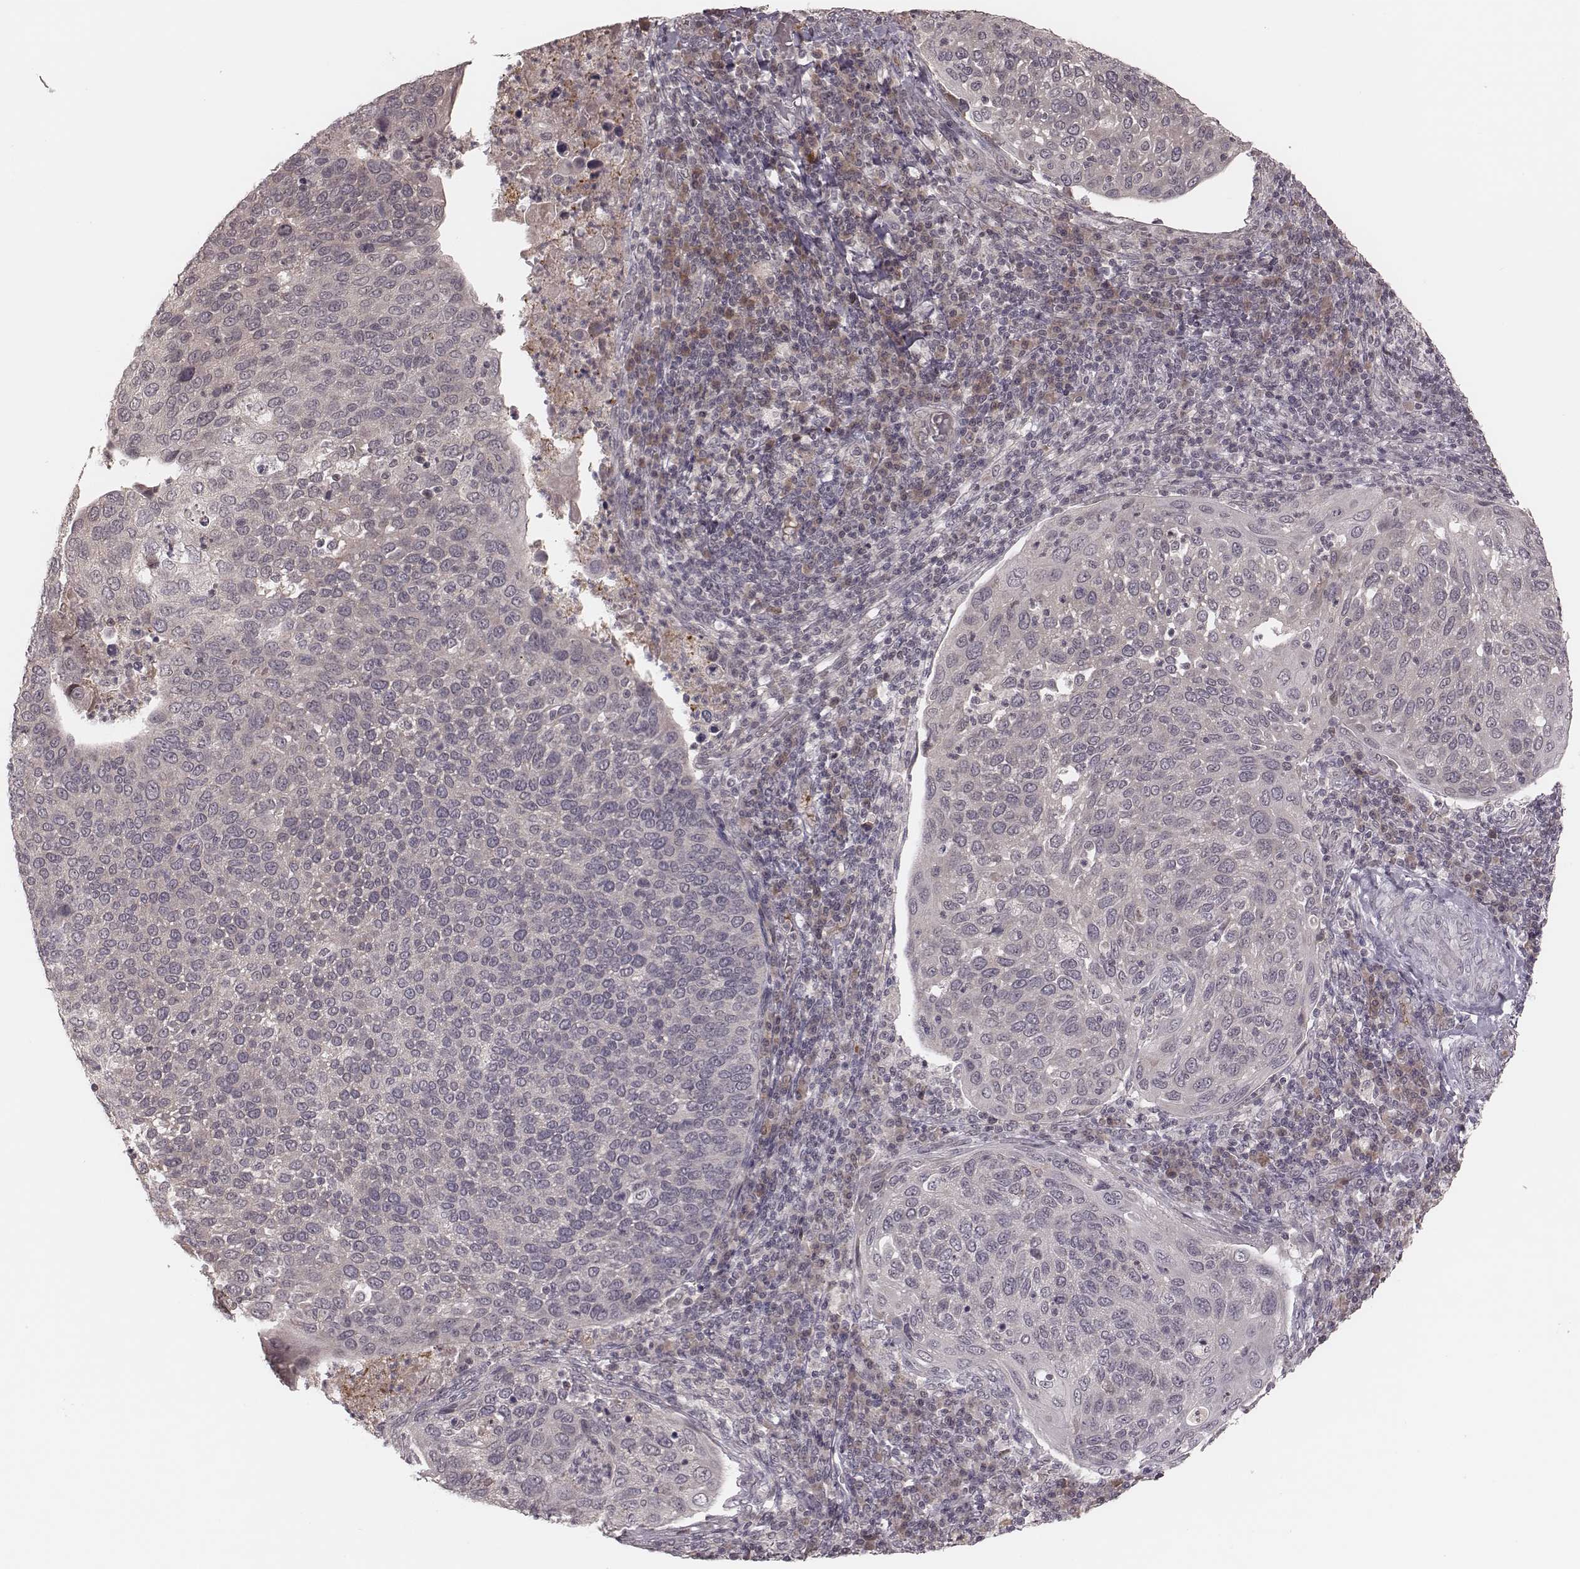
{"staining": {"intensity": "negative", "quantity": "none", "location": "none"}, "tissue": "cervical cancer", "cell_type": "Tumor cells", "image_type": "cancer", "snomed": [{"axis": "morphology", "description": "Squamous cell carcinoma, NOS"}, {"axis": "topography", "description": "Cervix"}], "caption": "Immunohistochemistry photomicrograph of neoplastic tissue: cervical cancer (squamous cell carcinoma) stained with DAB displays no significant protein staining in tumor cells.", "gene": "IL5", "patient": {"sex": "female", "age": 54}}